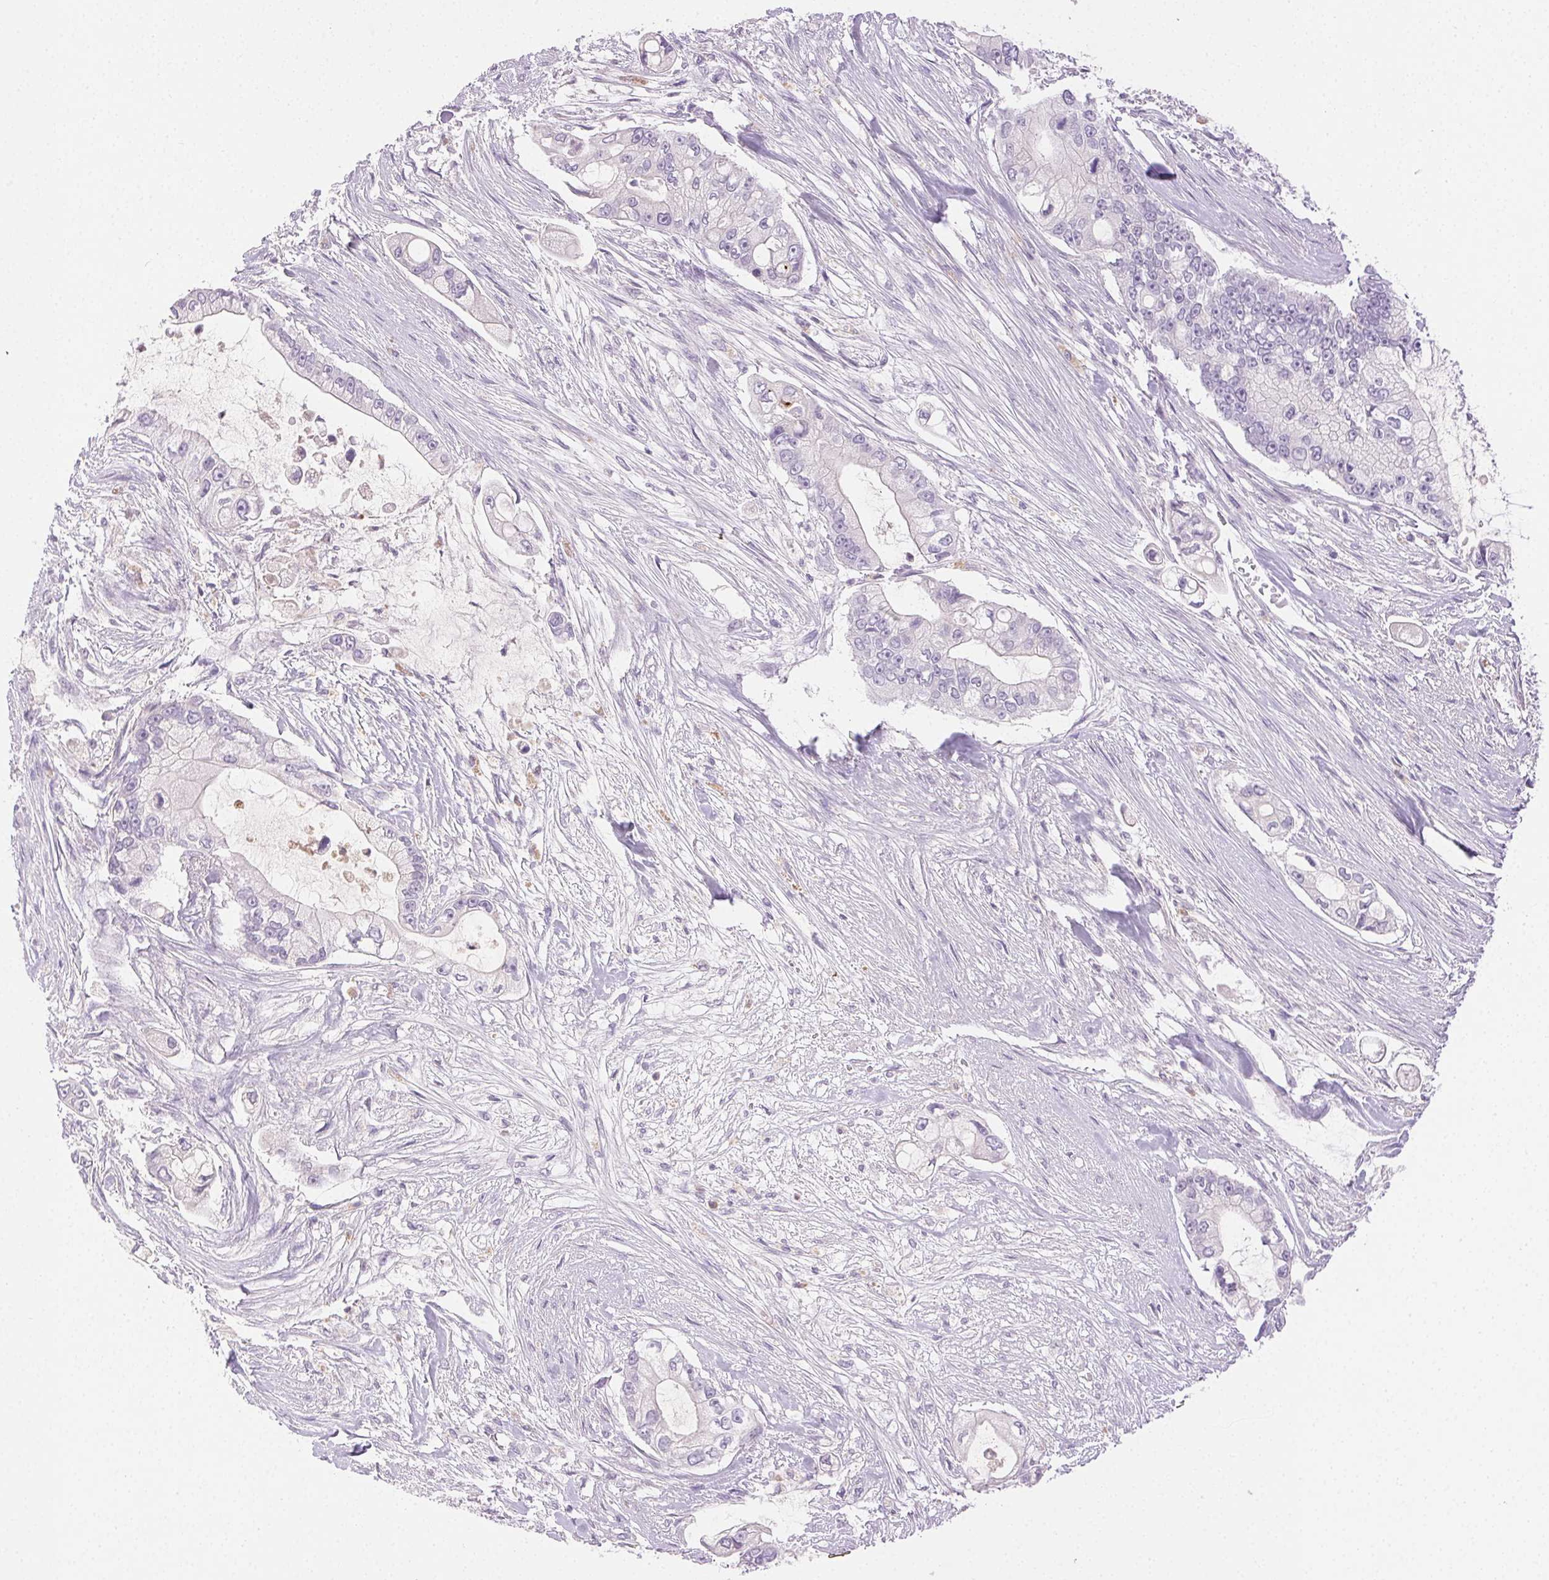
{"staining": {"intensity": "negative", "quantity": "none", "location": "none"}, "tissue": "pancreatic cancer", "cell_type": "Tumor cells", "image_type": "cancer", "snomed": [{"axis": "morphology", "description": "Adenocarcinoma, NOS"}, {"axis": "topography", "description": "Pancreas"}], "caption": "Tumor cells are negative for brown protein staining in pancreatic cancer.", "gene": "EMX2", "patient": {"sex": "female", "age": 69}}